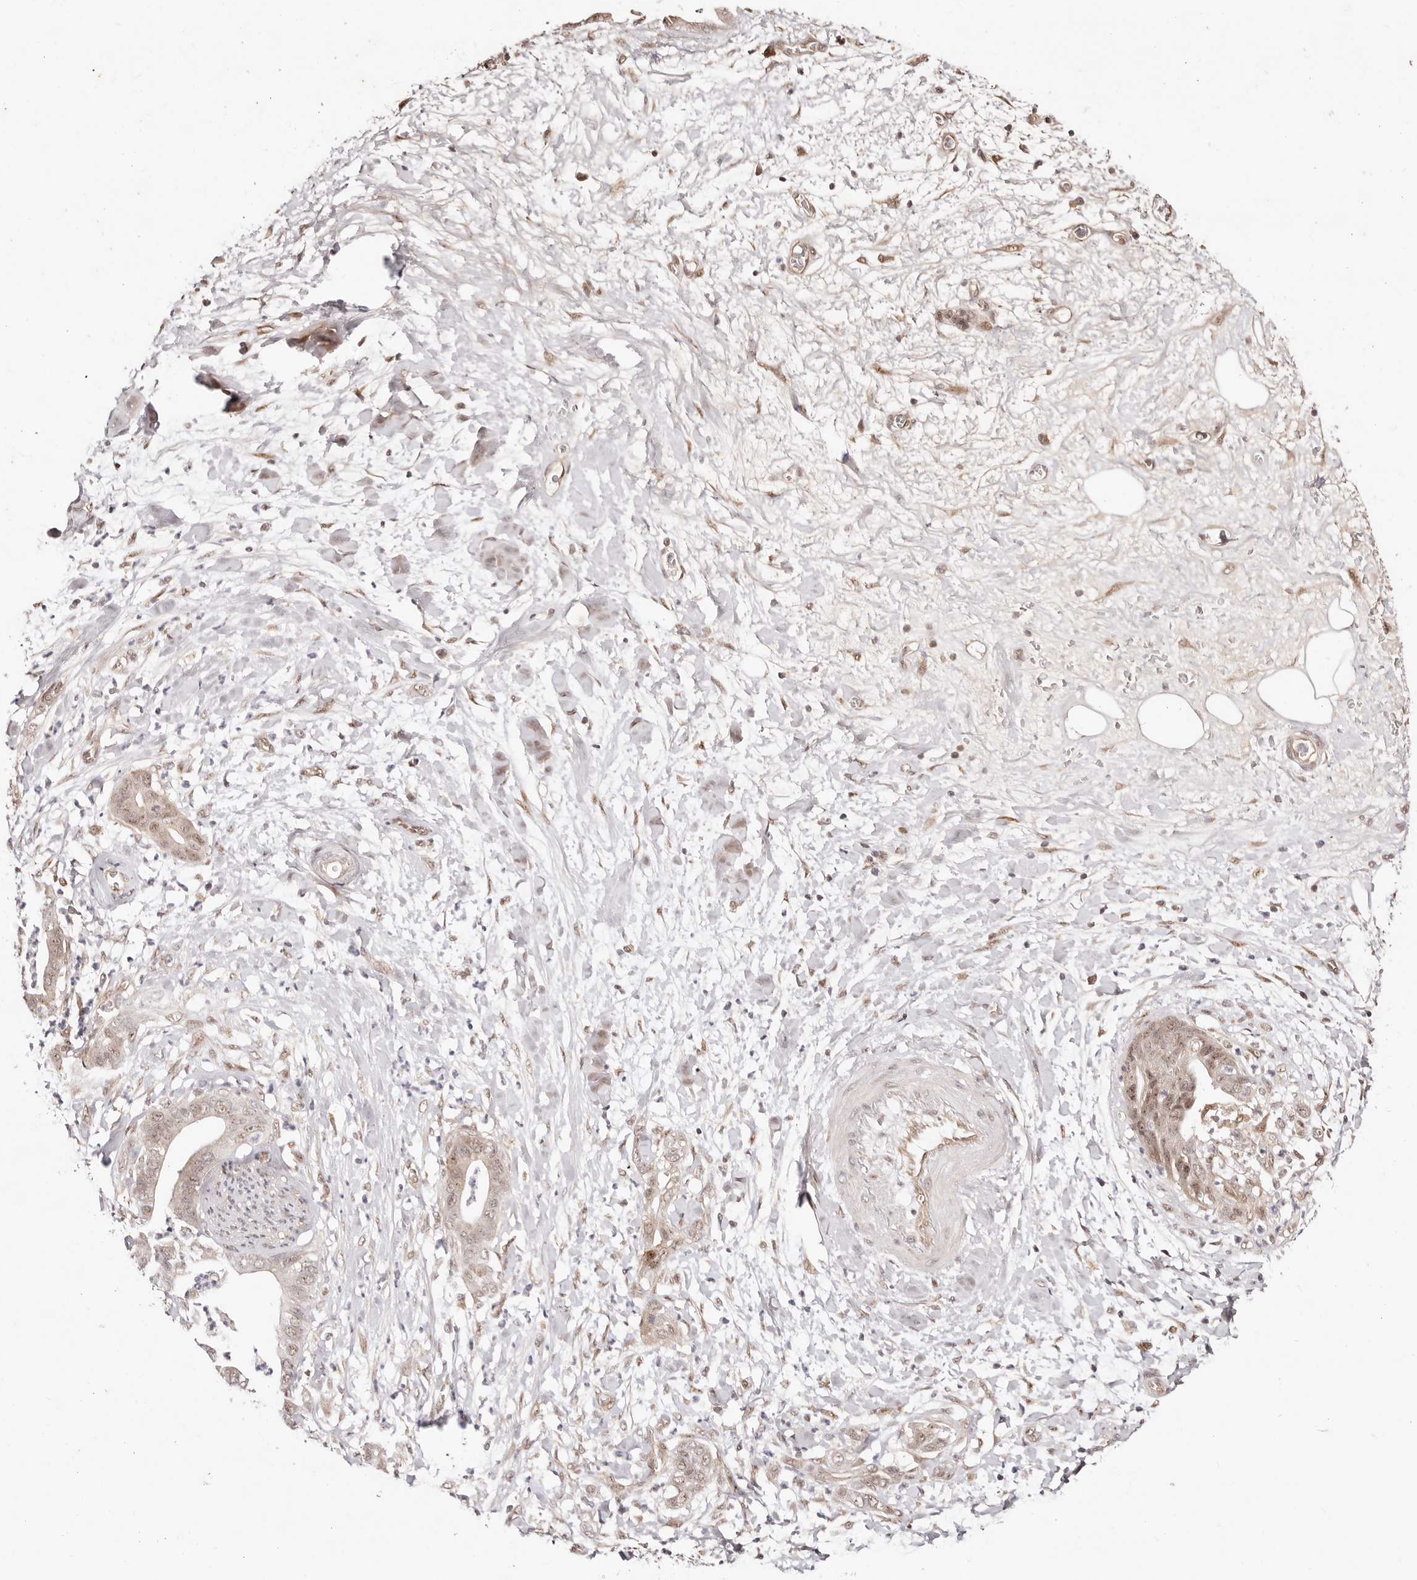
{"staining": {"intensity": "weak", "quantity": ">75%", "location": "nuclear"}, "tissue": "pancreatic cancer", "cell_type": "Tumor cells", "image_type": "cancer", "snomed": [{"axis": "morphology", "description": "Adenocarcinoma, NOS"}, {"axis": "topography", "description": "Pancreas"}], "caption": "Immunohistochemistry staining of pancreatic adenocarcinoma, which reveals low levels of weak nuclear expression in approximately >75% of tumor cells indicating weak nuclear protein staining. The staining was performed using DAB (brown) for protein detection and nuclei were counterstained in hematoxylin (blue).", "gene": "WRN", "patient": {"sex": "female", "age": 78}}